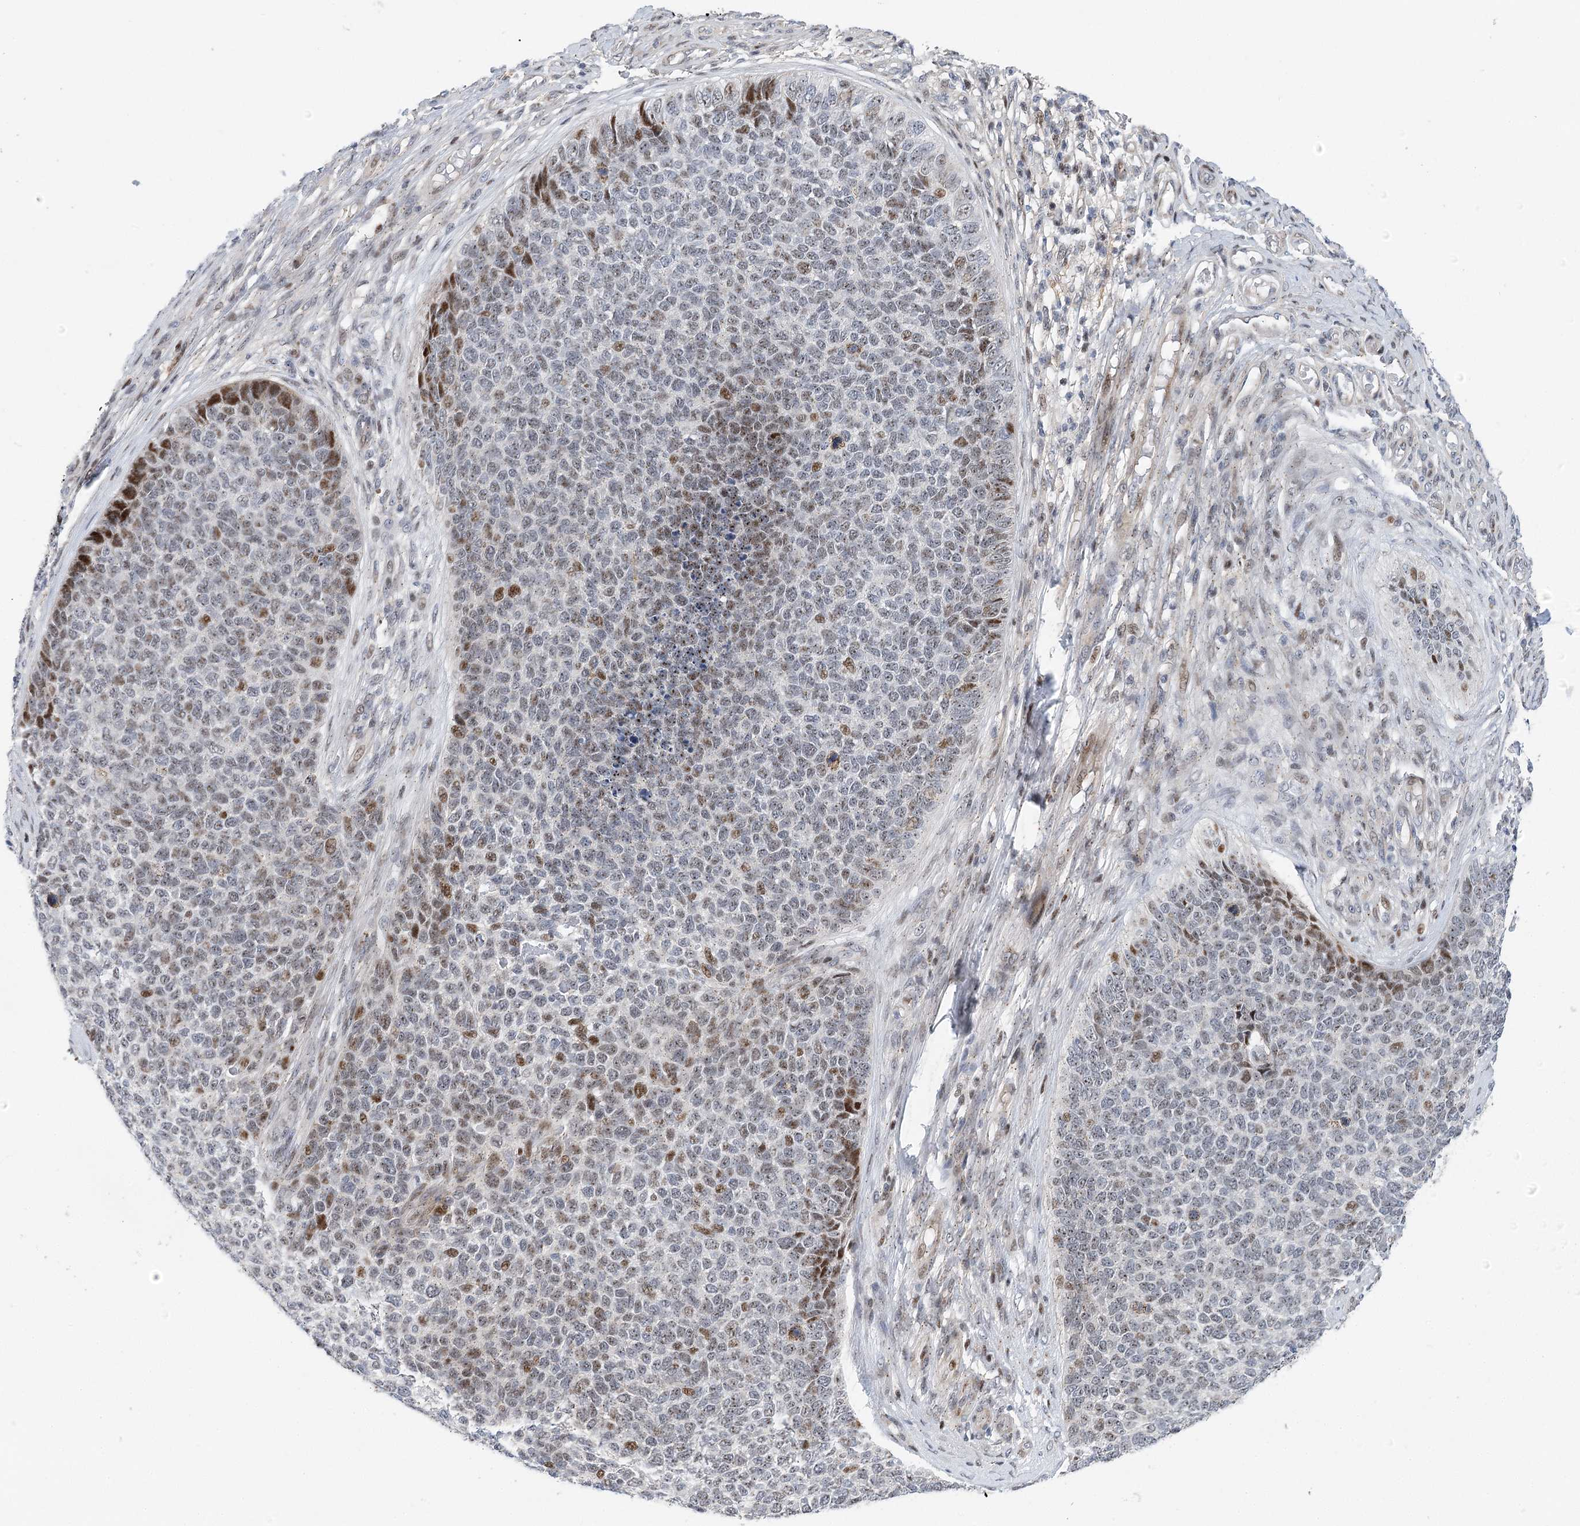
{"staining": {"intensity": "moderate", "quantity": "<25%", "location": "nuclear"}, "tissue": "skin cancer", "cell_type": "Tumor cells", "image_type": "cancer", "snomed": [{"axis": "morphology", "description": "Basal cell carcinoma"}, {"axis": "topography", "description": "Skin"}], "caption": "Protein expression by immunohistochemistry exhibits moderate nuclear expression in about <25% of tumor cells in skin basal cell carcinoma.", "gene": "CAMTA1", "patient": {"sex": "female", "age": 84}}